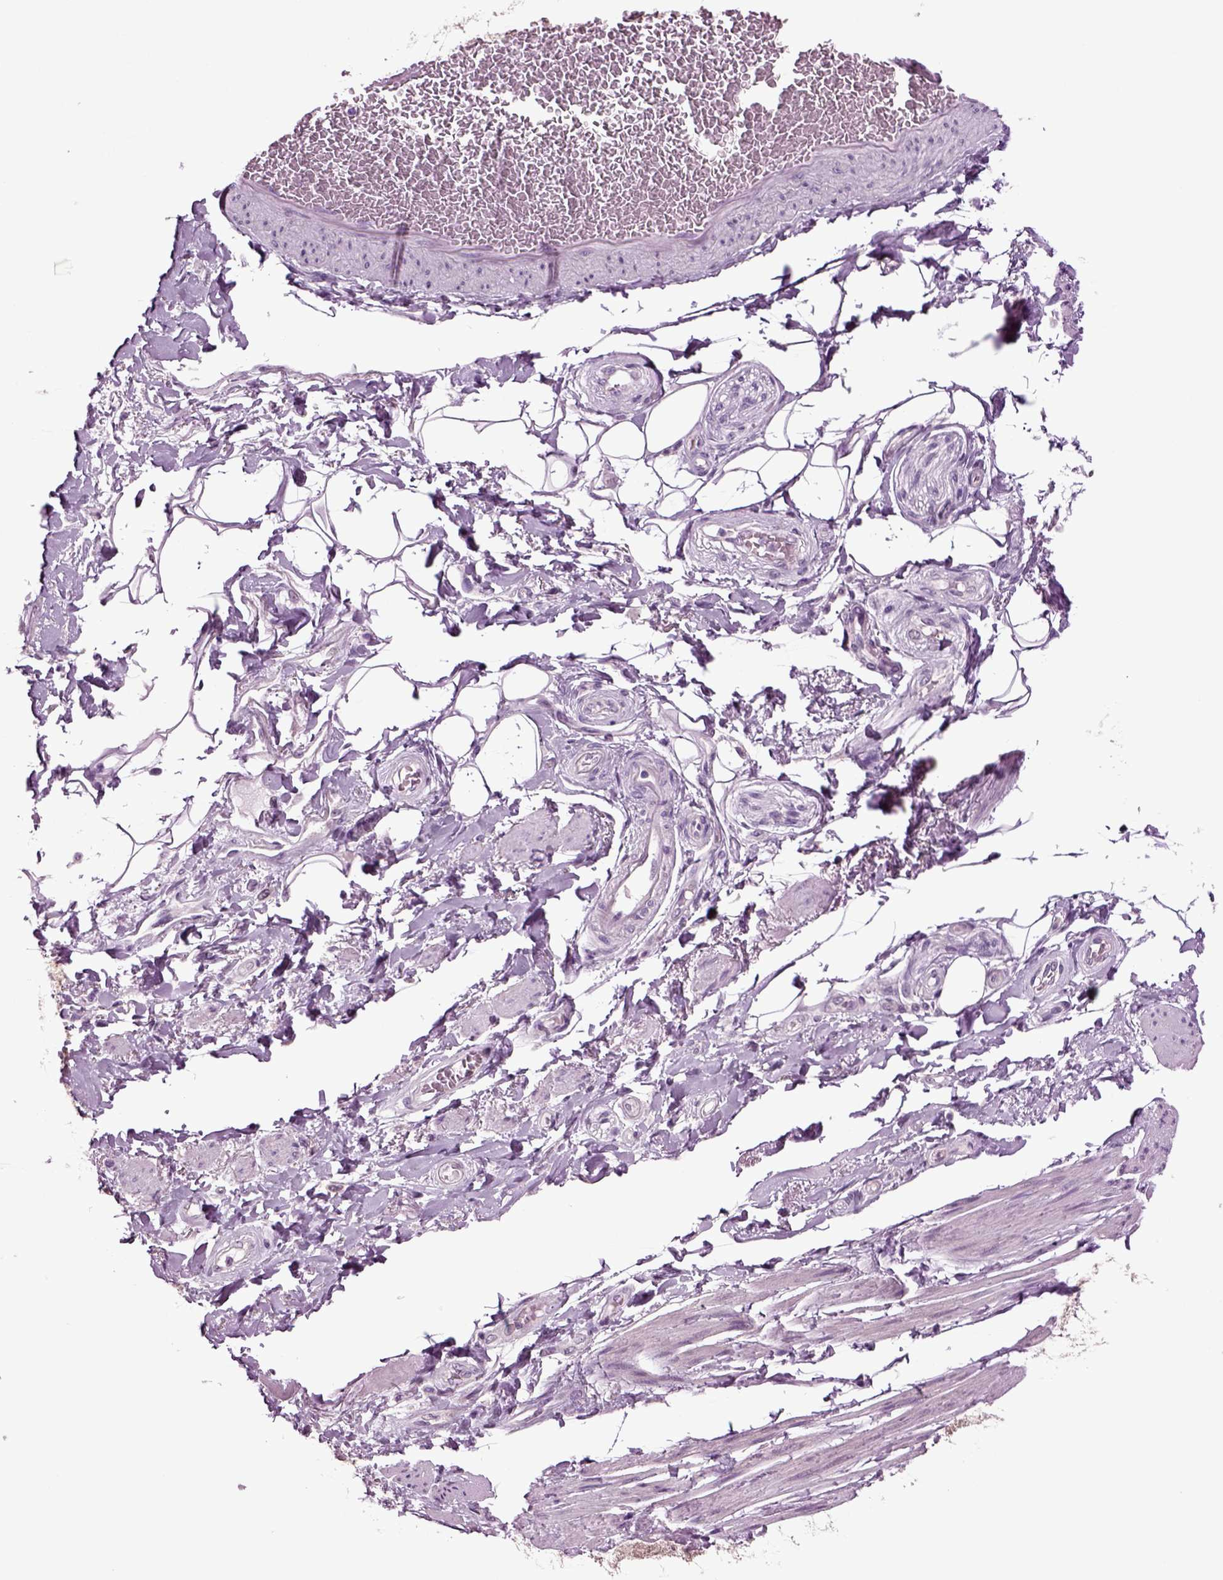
{"staining": {"intensity": "negative", "quantity": "none", "location": "none"}, "tissue": "adipose tissue", "cell_type": "Adipocytes", "image_type": "normal", "snomed": [{"axis": "morphology", "description": "Normal tissue, NOS"}, {"axis": "topography", "description": "Skeletal muscle"}, {"axis": "topography", "description": "Anal"}, {"axis": "topography", "description": "Peripheral nerve tissue"}], "caption": "A high-resolution micrograph shows IHC staining of unremarkable adipose tissue, which demonstrates no significant staining in adipocytes.", "gene": "PLCH2", "patient": {"sex": "male", "age": 53}}